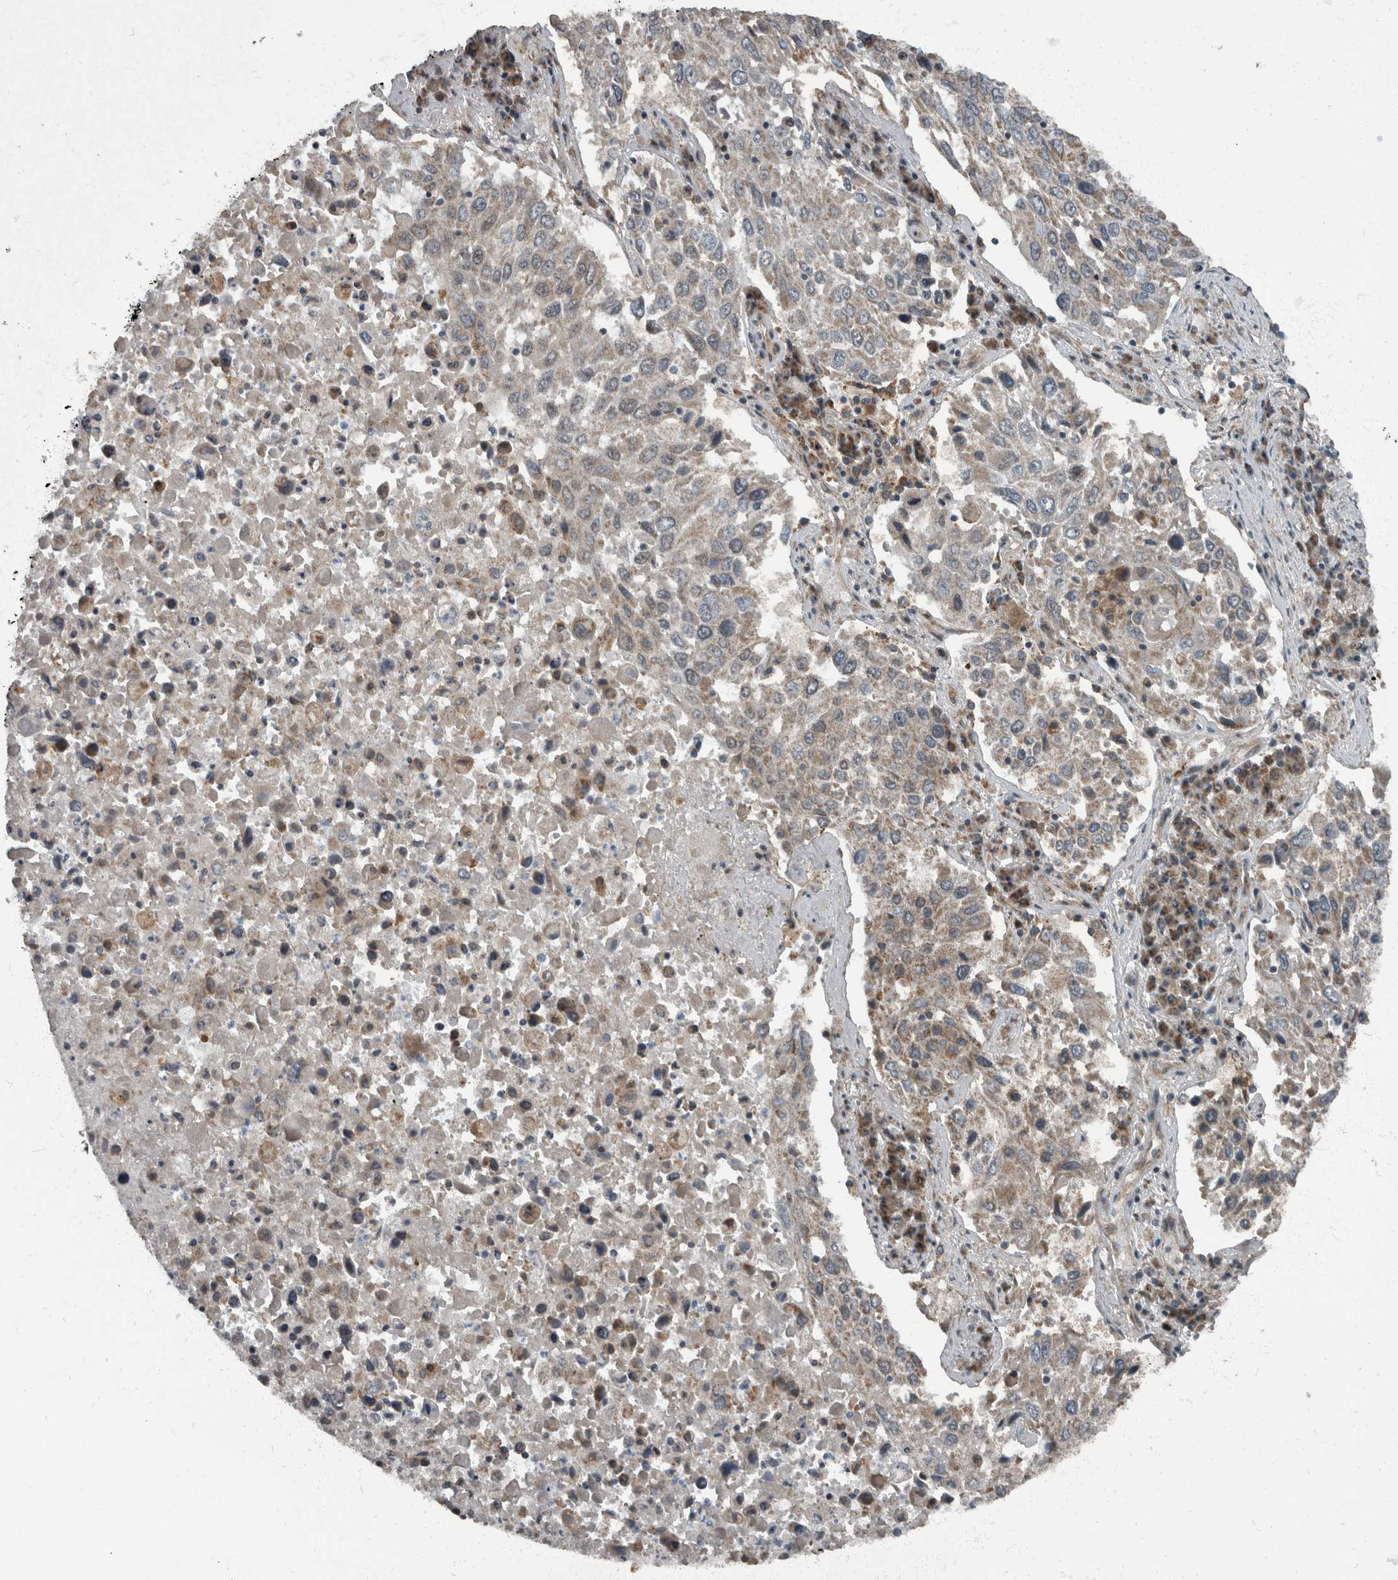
{"staining": {"intensity": "weak", "quantity": "25%-75%", "location": "cytoplasmic/membranous"}, "tissue": "lung cancer", "cell_type": "Tumor cells", "image_type": "cancer", "snomed": [{"axis": "morphology", "description": "Squamous cell carcinoma, NOS"}, {"axis": "topography", "description": "Lung"}], "caption": "Tumor cells exhibit low levels of weak cytoplasmic/membranous expression in about 25%-75% of cells in human squamous cell carcinoma (lung).", "gene": "RABGGTB", "patient": {"sex": "male", "age": 65}}